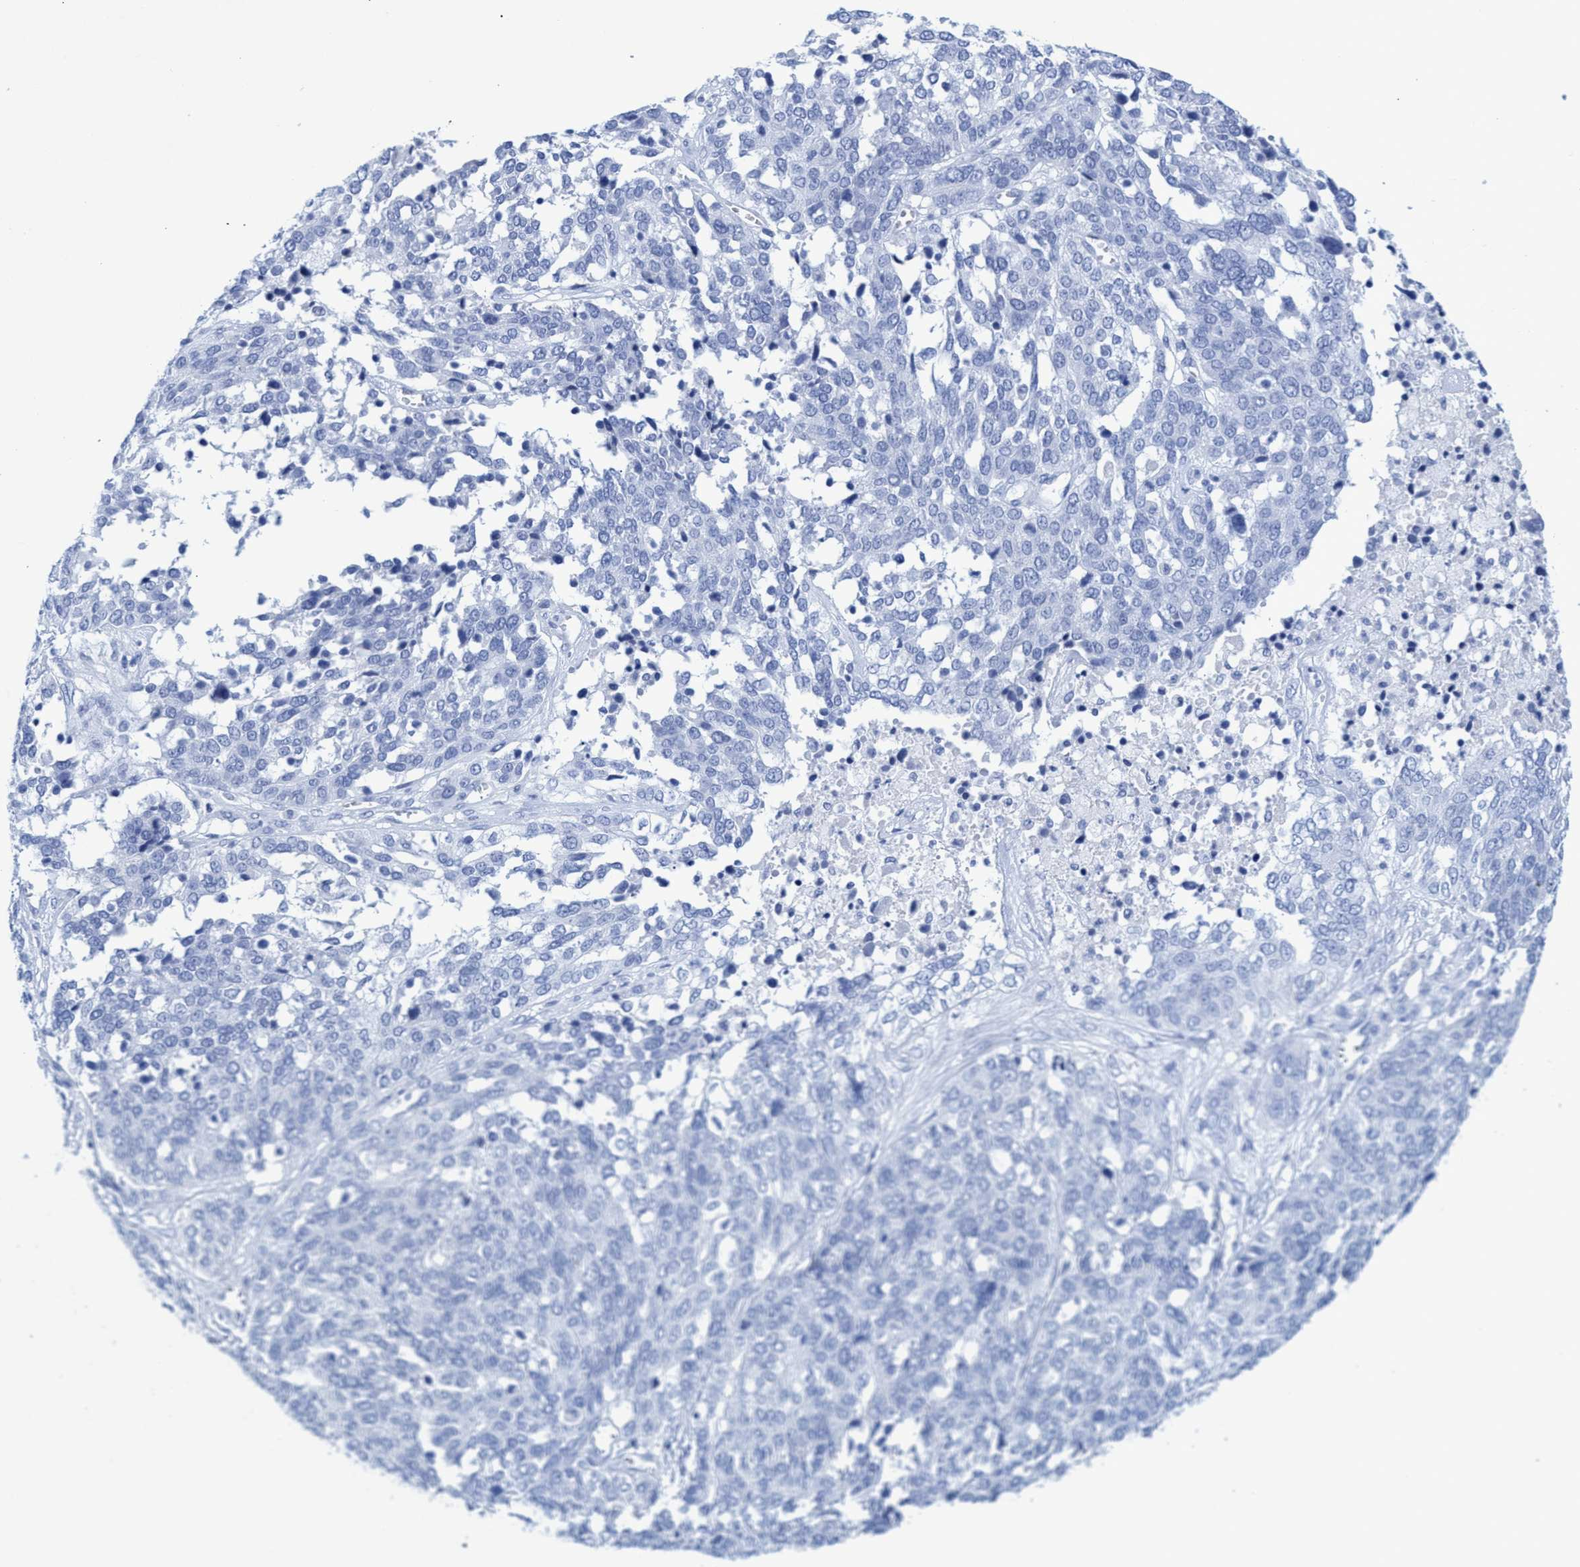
{"staining": {"intensity": "negative", "quantity": "none", "location": "none"}, "tissue": "ovarian cancer", "cell_type": "Tumor cells", "image_type": "cancer", "snomed": [{"axis": "morphology", "description": "Cystadenocarcinoma, serous, NOS"}, {"axis": "topography", "description": "Ovary"}], "caption": "High magnification brightfield microscopy of ovarian cancer stained with DAB (3,3'-diaminobenzidine) (brown) and counterstained with hematoxylin (blue): tumor cells show no significant positivity. The staining was performed using DAB (3,3'-diaminobenzidine) to visualize the protein expression in brown, while the nuclei were stained in blue with hematoxylin (Magnification: 20x).", "gene": "INSL6", "patient": {"sex": "female", "age": 44}}